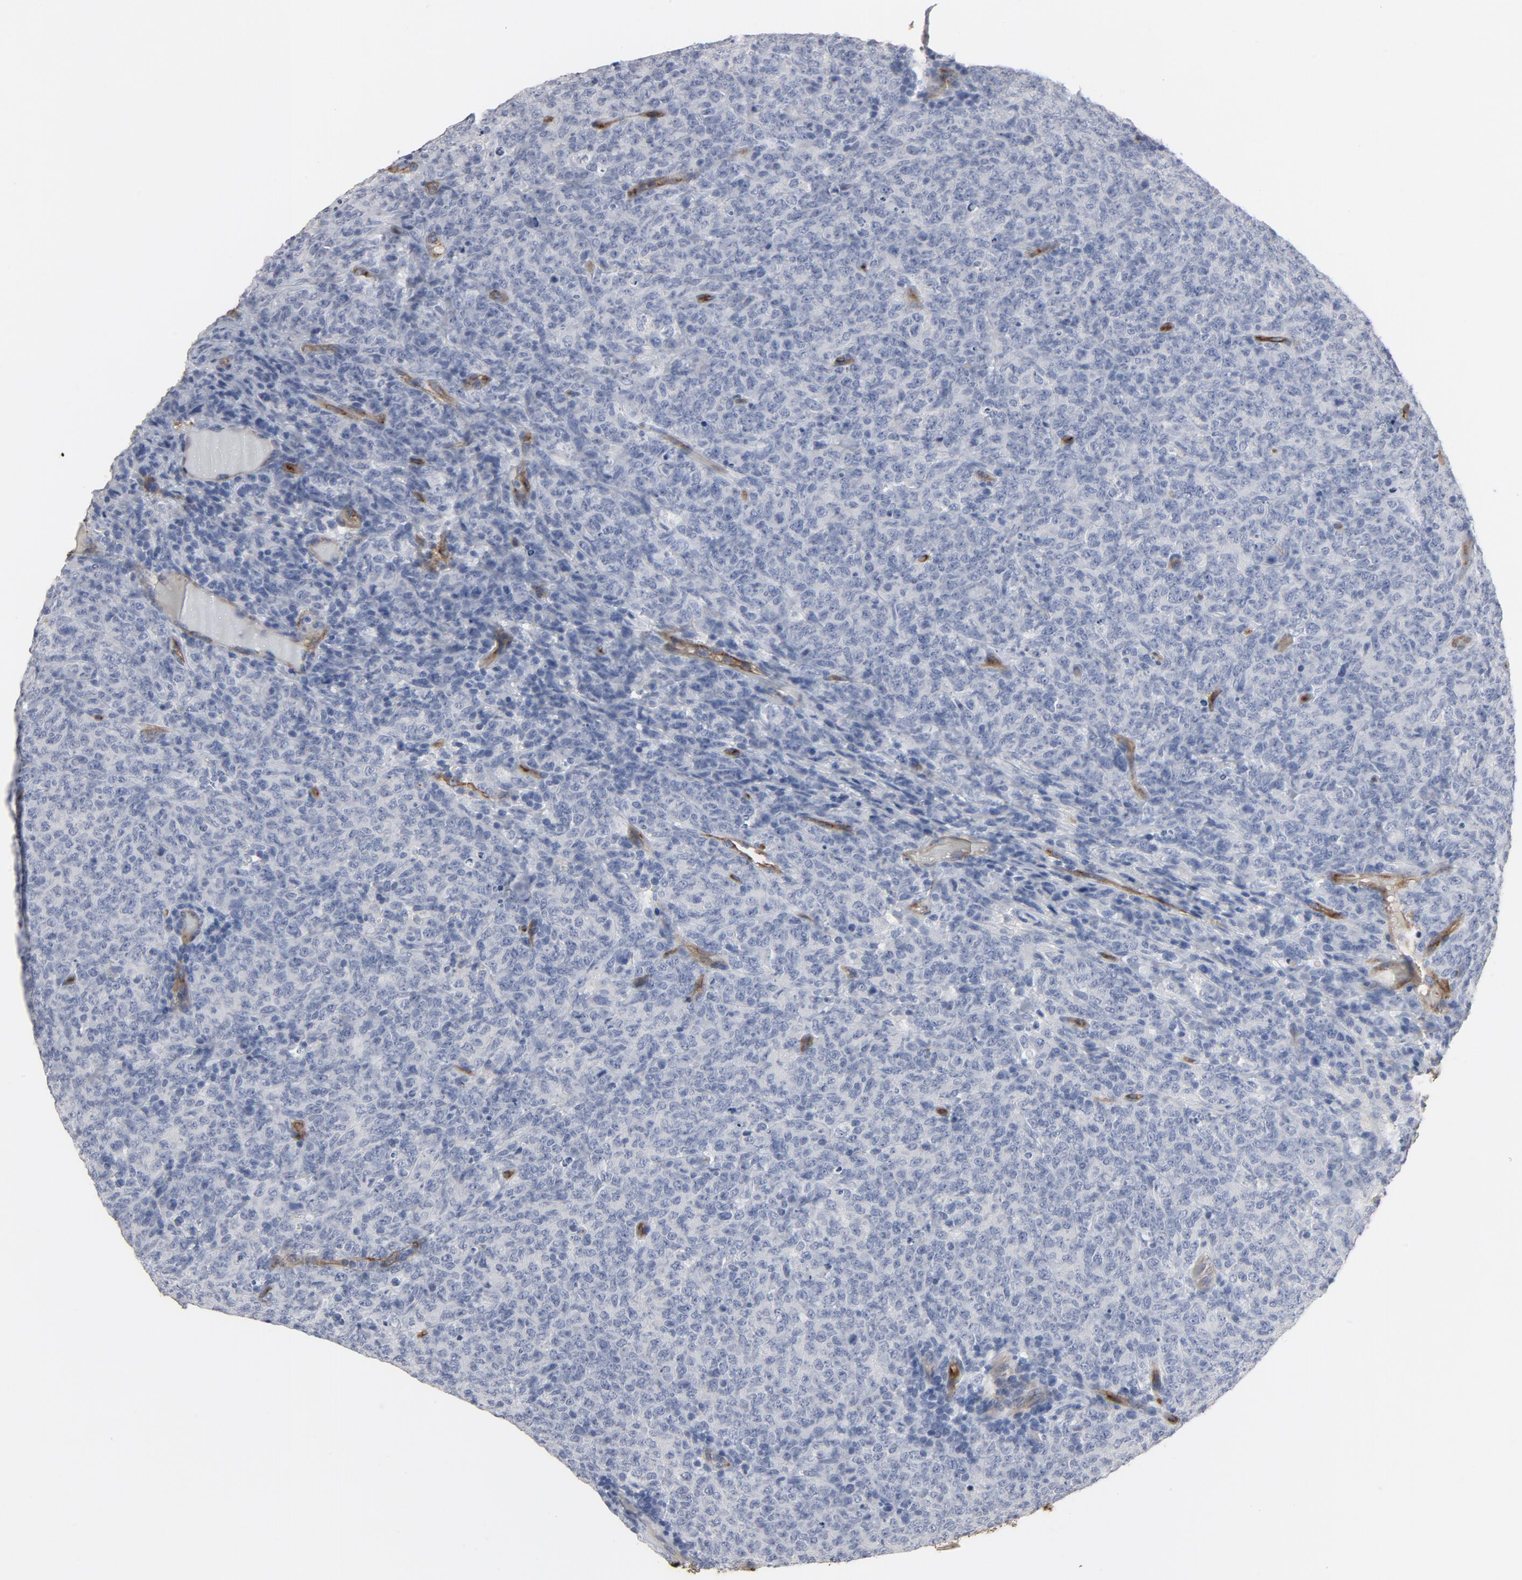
{"staining": {"intensity": "negative", "quantity": "none", "location": "none"}, "tissue": "lymphoma", "cell_type": "Tumor cells", "image_type": "cancer", "snomed": [{"axis": "morphology", "description": "Malignant lymphoma, non-Hodgkin's type, High grade"}, {"axis": "topography", "description": "Tonsil"}], "caption": "This image is of lymphoma stained with IHC to label a protein in brown with the nuclei are counter-stained blue. There is no expression in tumor cells.", "gene": "KDR", "patient": {"sex": "female", "age": 36}}